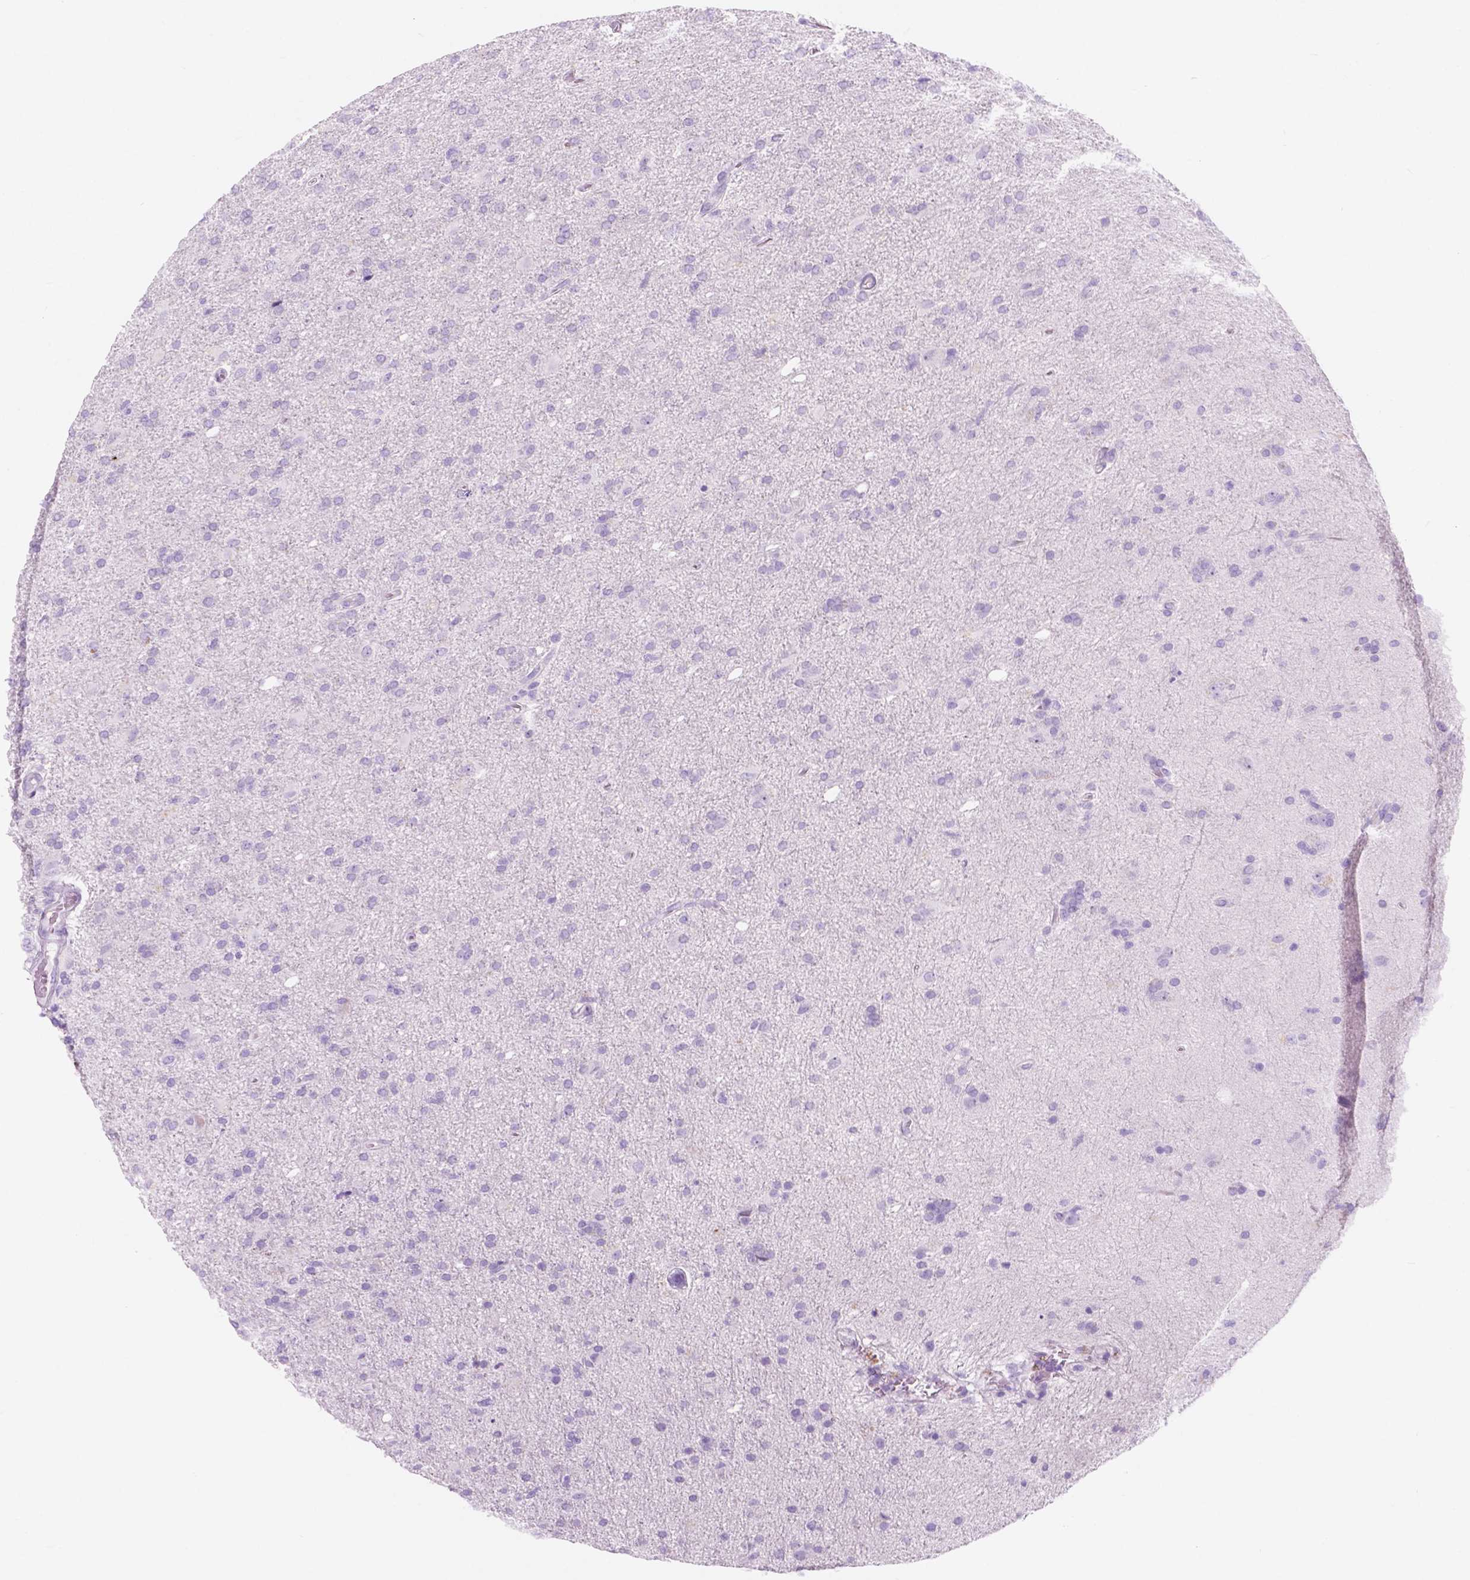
{"staining": {"intensity": "negative", "quantity": "none", "location": "none"}, "tissue": "glioma", "cell_type": "Tumor cells", "image_type": "cancer", "snomed": [{"axis": "morphology", "description": "Glioma, malignant, High grade"}, {"axis": "topography", "description": "Cerebral cortex"}], "caption": "IHC of glioma exhibits no positivity in tumor cells.", "gene": "CUZD1", "patient": {"sex": "male", "age": 70}}